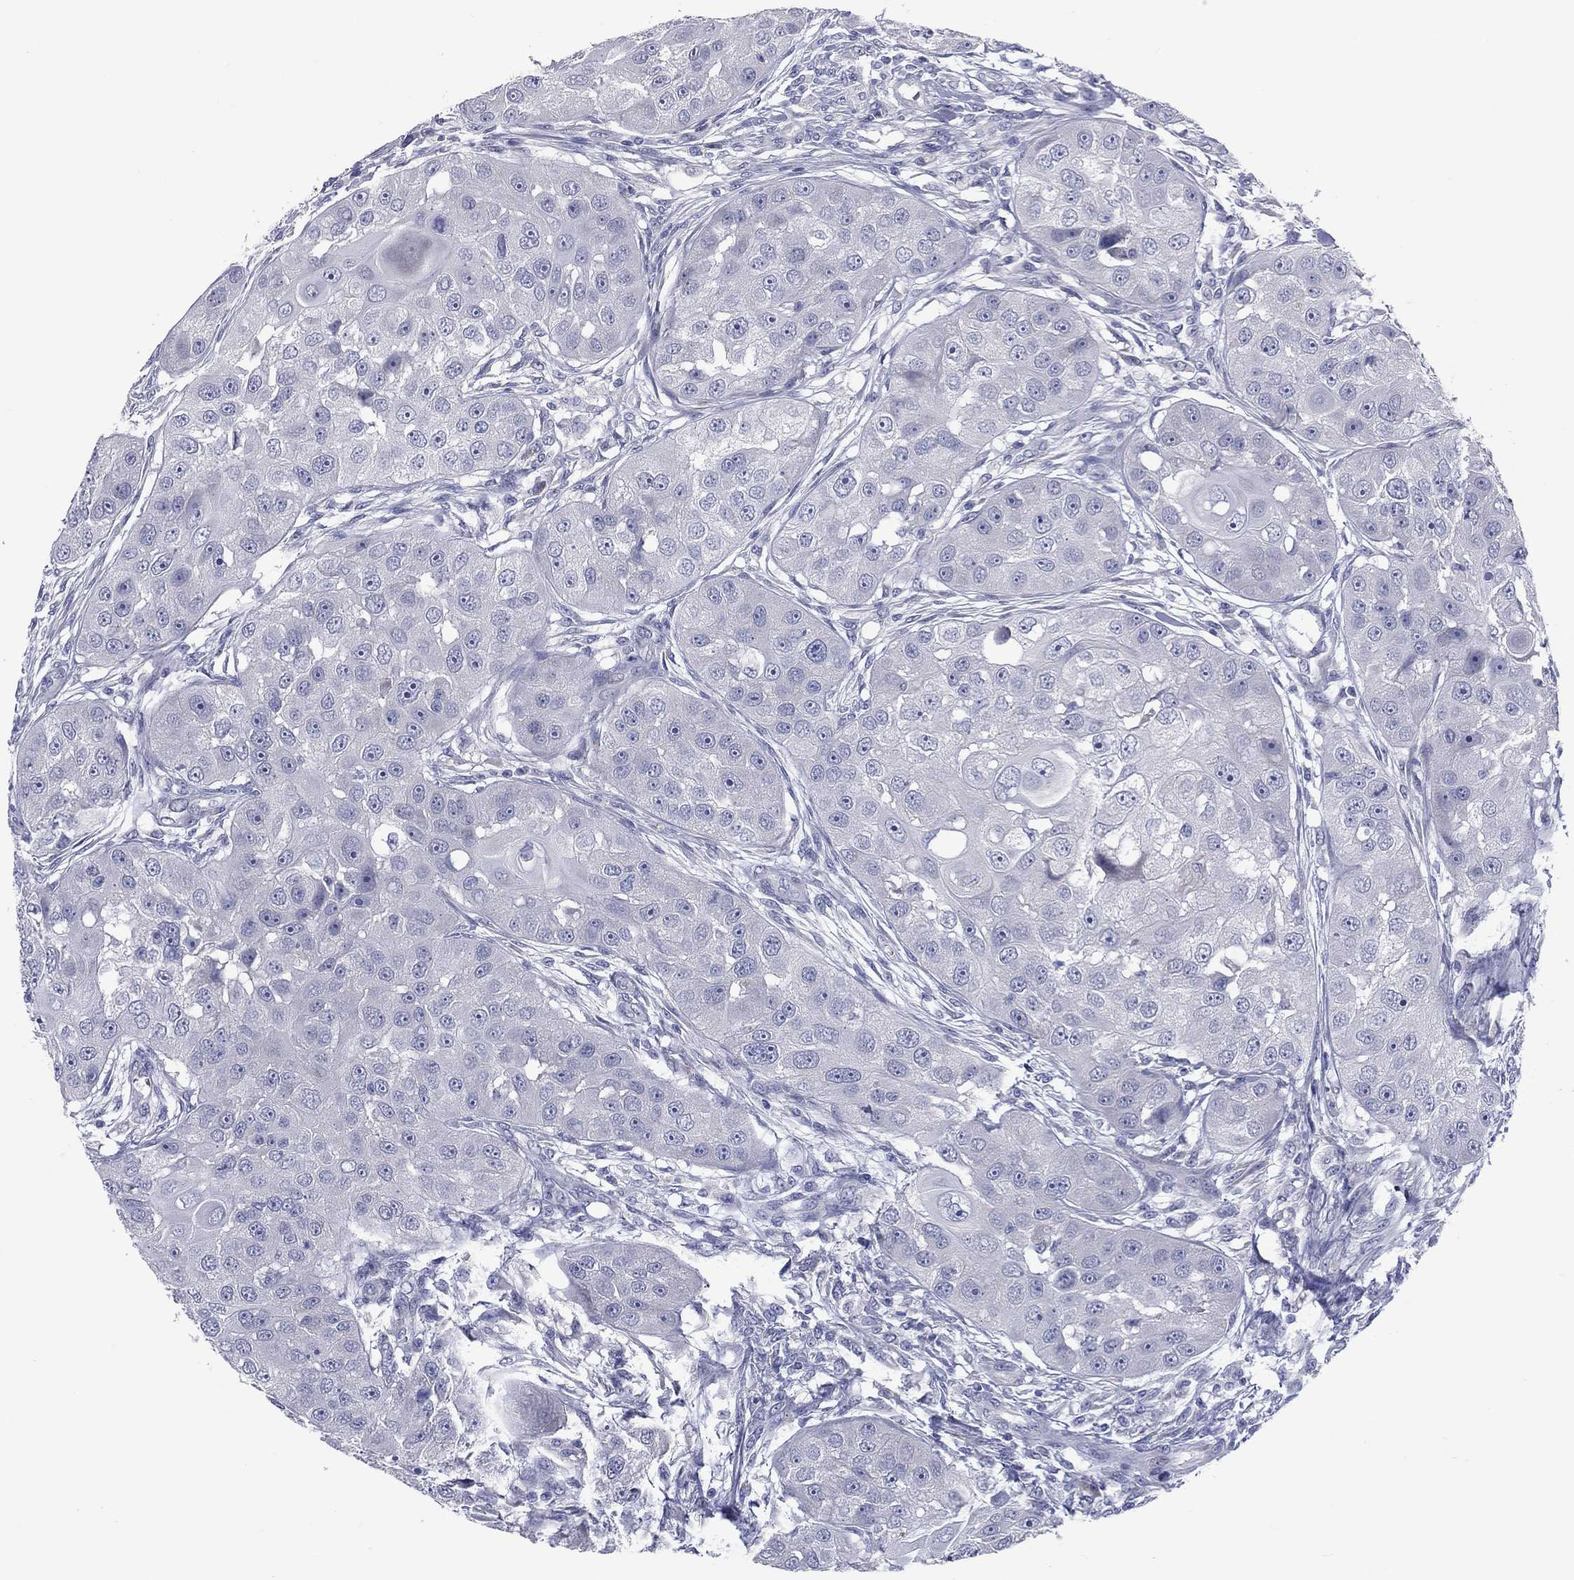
{"staining": {"intensity": "negative", "quantity": "none", "location": "none"}, "tissue": "head and neck cancer", "cell_type": "Tumor cells", "image_type": "cancer", "snomed": [{"axis": "morphology", "description": "Squamous cell carcinoma, NOS"}, {"axis": "topography", "description": "Head-Neck"}], "caption": "Immunohistochemical staining of head and neck squamous cell carcinoma reveals no significant expression in tumor cells.", "gene": "UNC119B", "patient": {"sex": "male", "age": 51}}